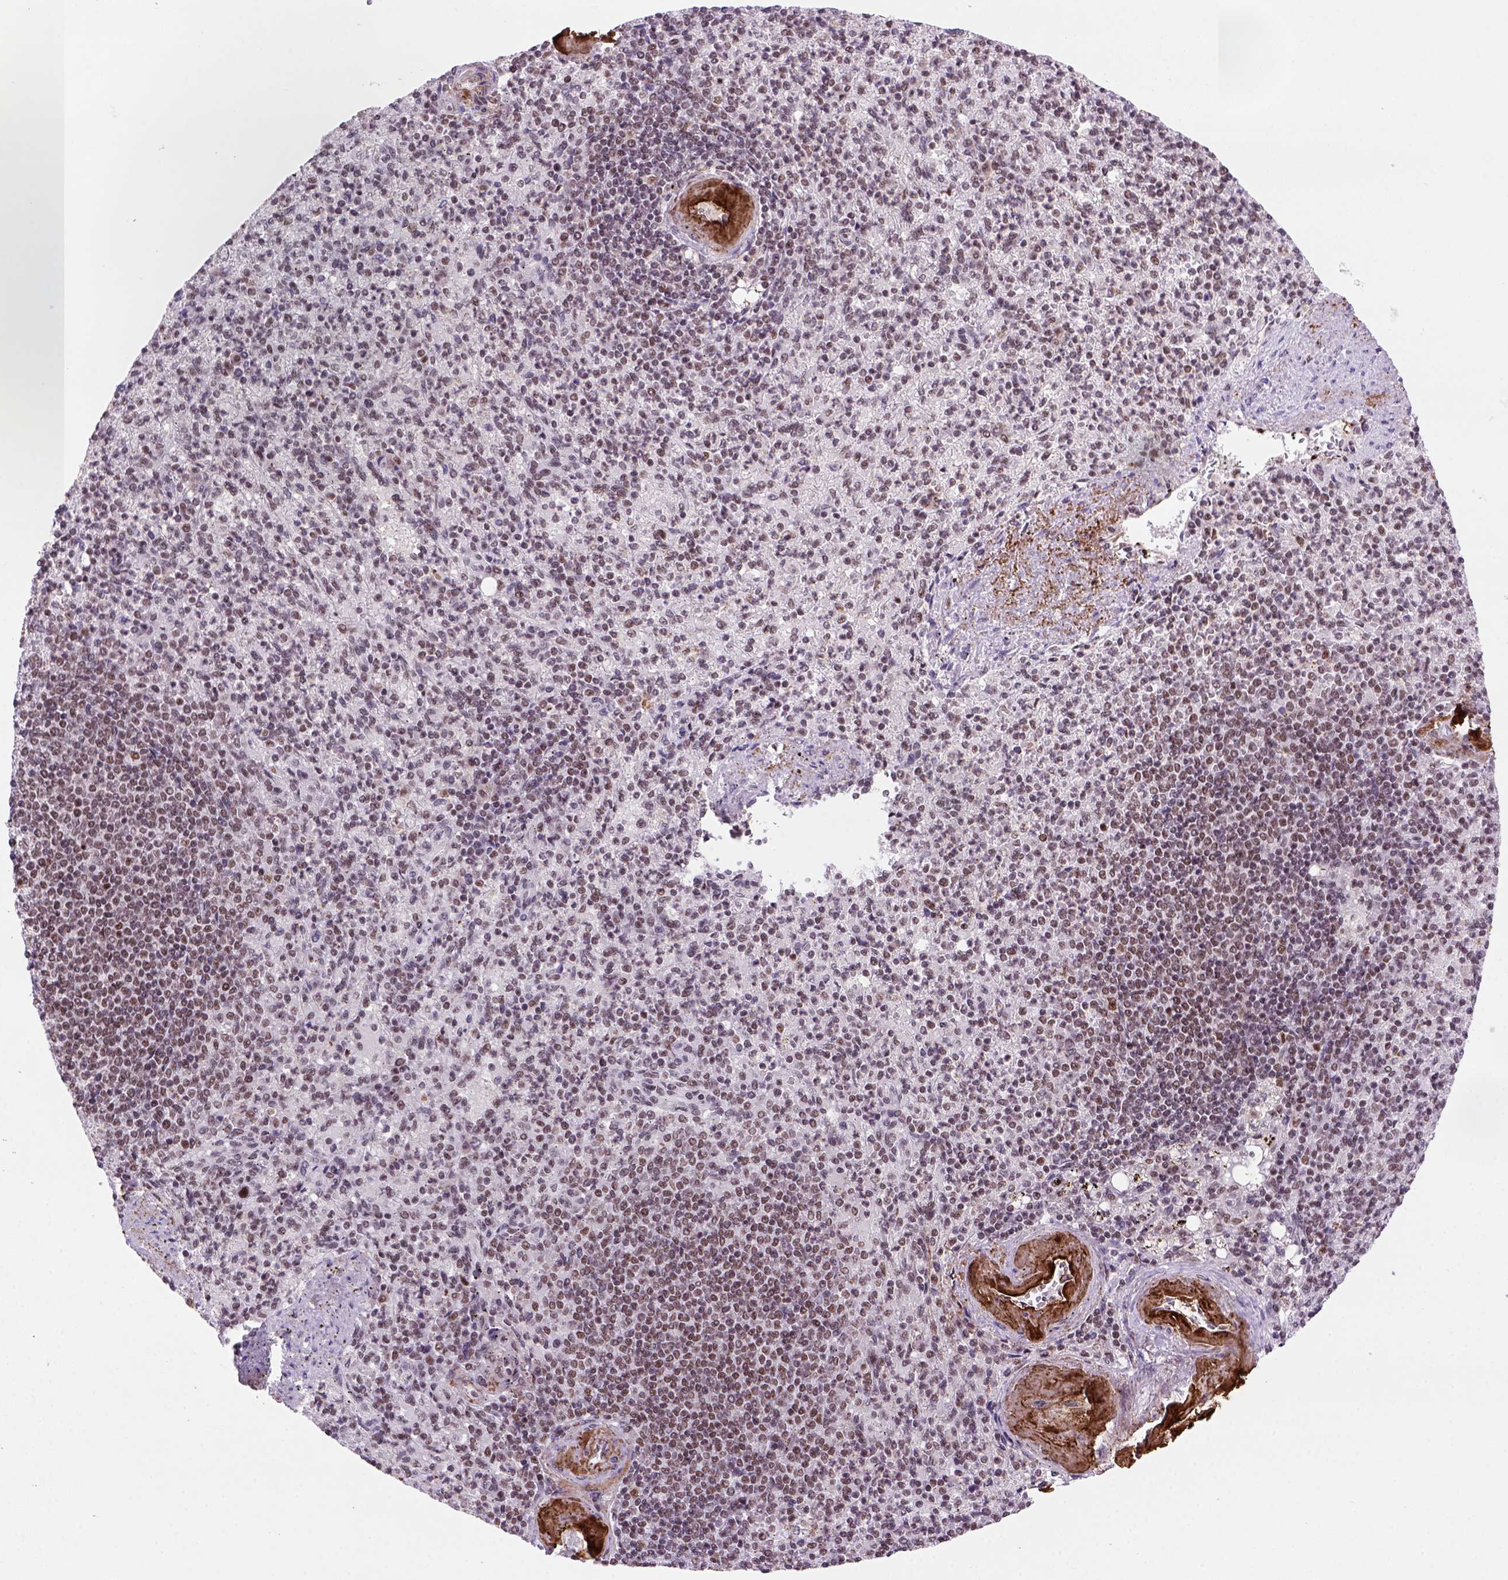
{"staining": {"intensity": "strong", "quantity": ">75%", "location": "nuclear"}, "tissue": "spleen", "cell_type": "Cells in red pulp", "image_type": "normal", "snomed": [{"axis": "morphology", "description": "Normal tissue, NOS"}, {"axis": "topography", "description": "Spleen"}], "caption": "The photomicrograph demonstrates staining of normal spleen, revealing strong nuclear protein staining (brown color) within cells in red pulp.", "gene": "NSMCE2", "patient": {"sex": "female", "age": 74}}